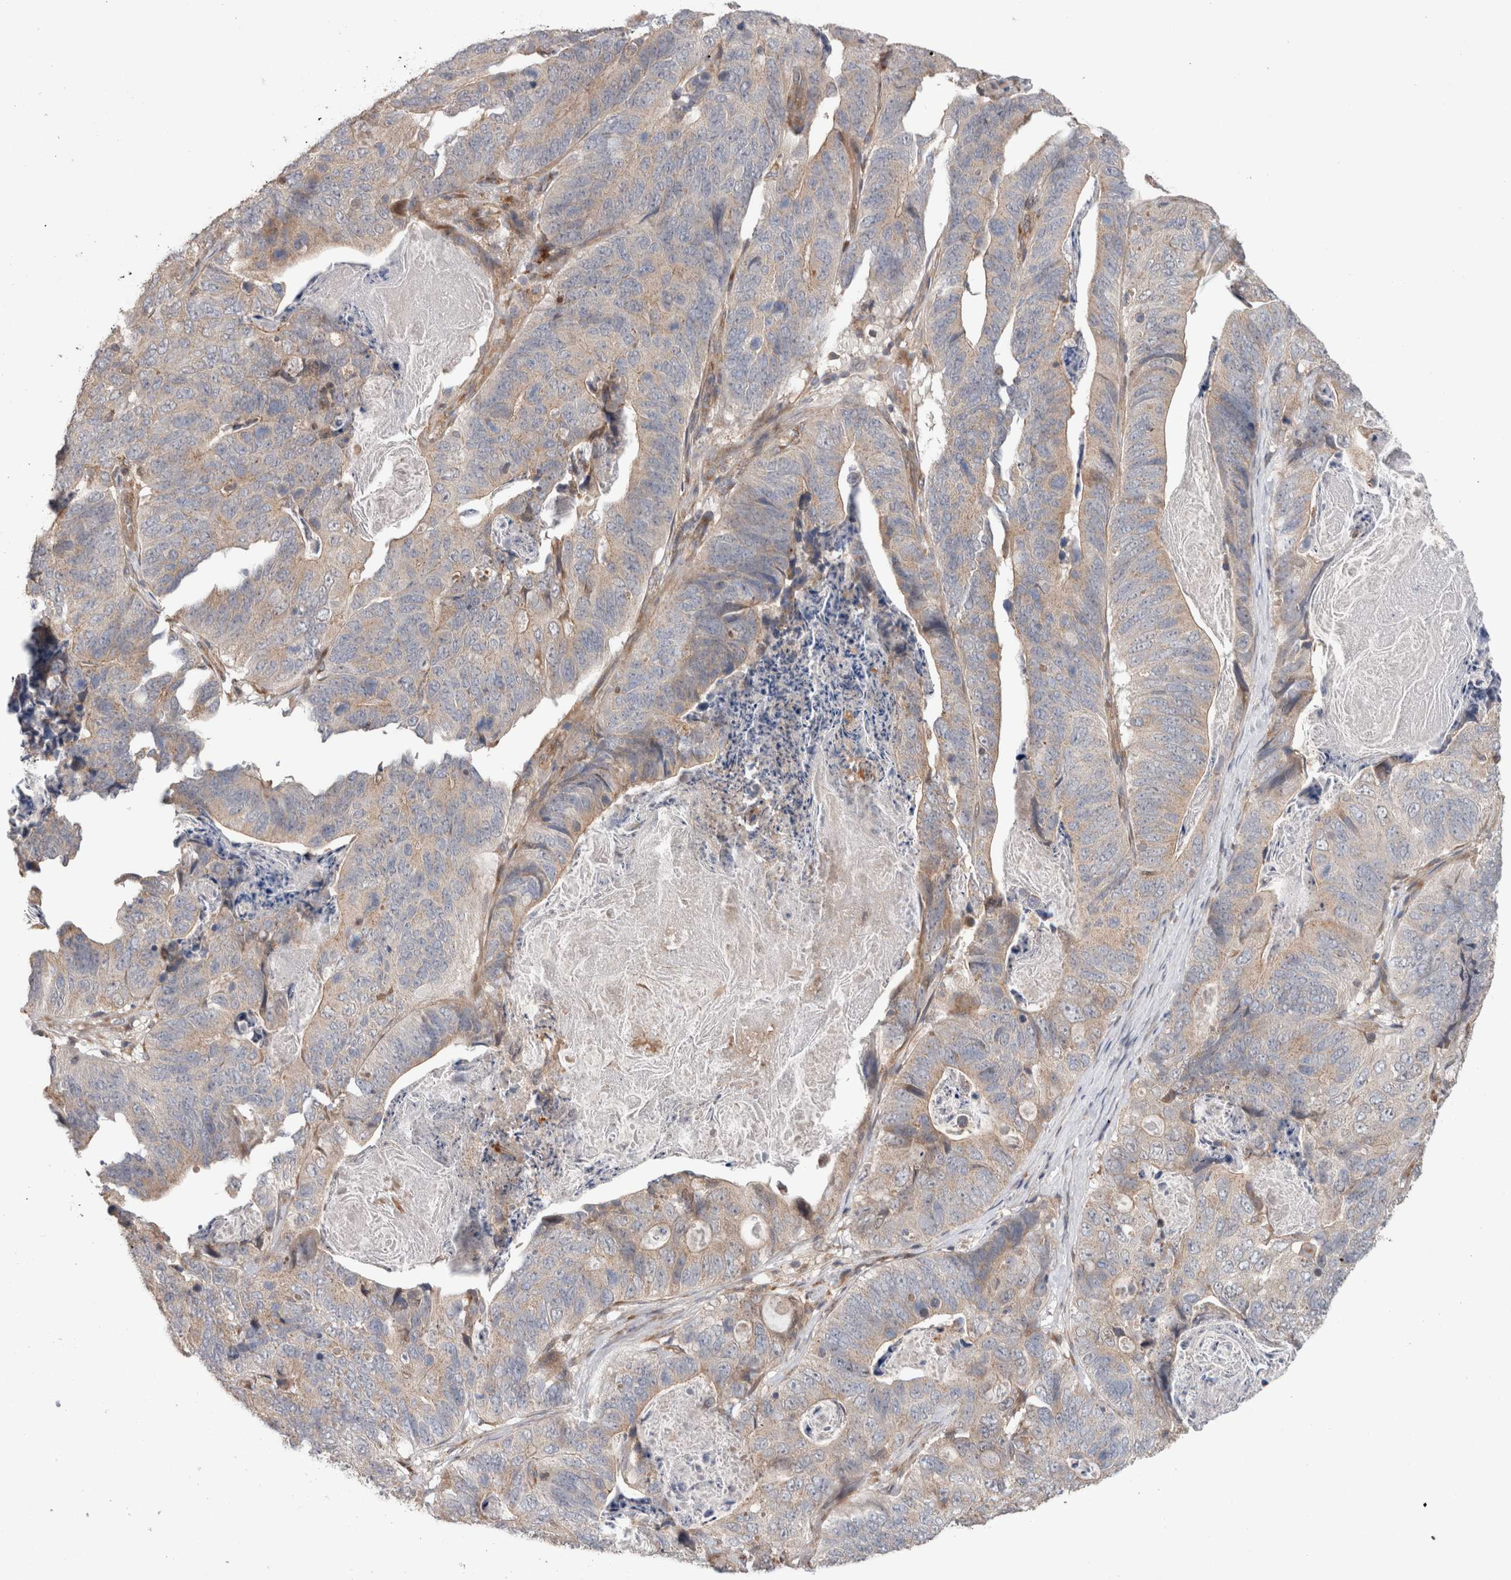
{"staining": {"intensity": "weak", "quantity": "25%-75%", "location": "cytoplasmic/membranous"}, "tissue": "stomach cancer", "cell_type": "Tumor cells", "image_type": "cancer", "snomed": [{"axis": "morphology", "description": "Normal tissue, NOS"}, {"axis": "morphology", "description": "Adenocarcinoma, NOS"}, {"axis": "topography", "description": "Stomach"}], "caption": "Immunohistochemistry (DAB (3,3'-diaminobenzidine)) staining of human stomach cancer shows weak cytoplasmic/membranous protein expression in about 25%-75% of tumor cells. (IHC, brightfield microscopy, high magnification).", "gene": "TRIM5", "patient": {"sex": "female", "age": 89}}